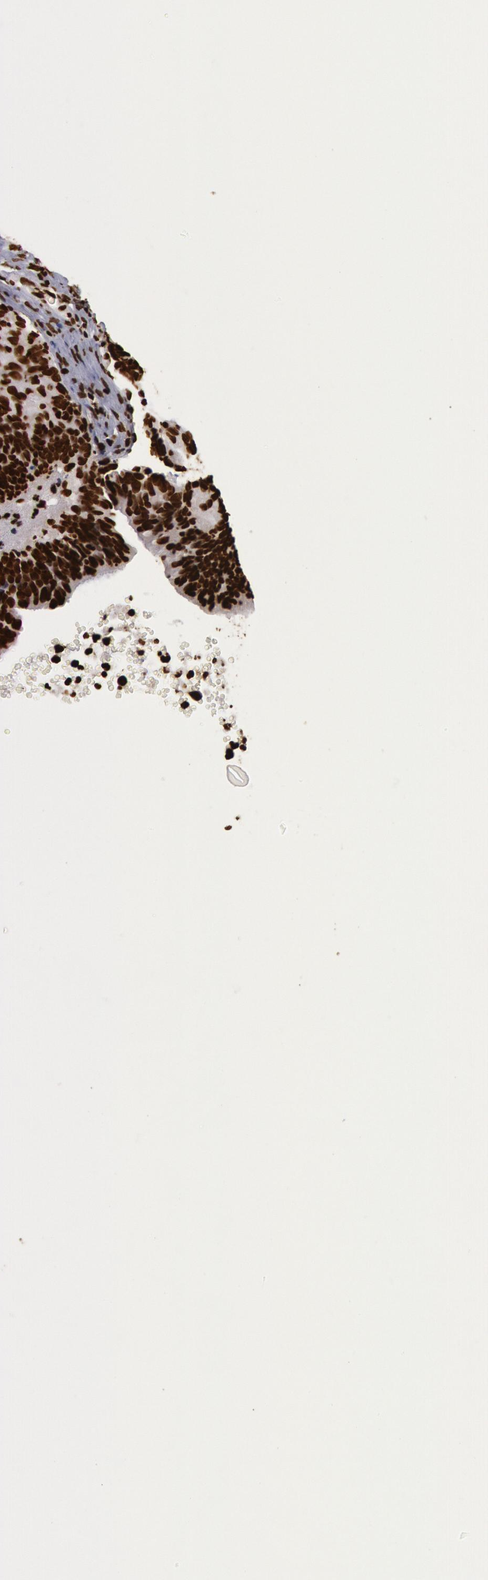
{"staining": {"intensity": "strong", "quantity": ">75%", "location": "nuclear"}, "tissue": "ovarian cancer", "cell_type": "Tumor cells", "image_type": "cancer", "snomed": [{"axis": "morphology", "description": "Carcinoma, endometroid"}, {"axis": "topography", "description": "Ovary"}], "caption": "Ovarian endometroid carcinoma stained with a brown dye displays strong nuclear positive positivity in about >75% of tumor cells.", "gene": "H3-4", "patient": {"sex": "female", "age": 52}}